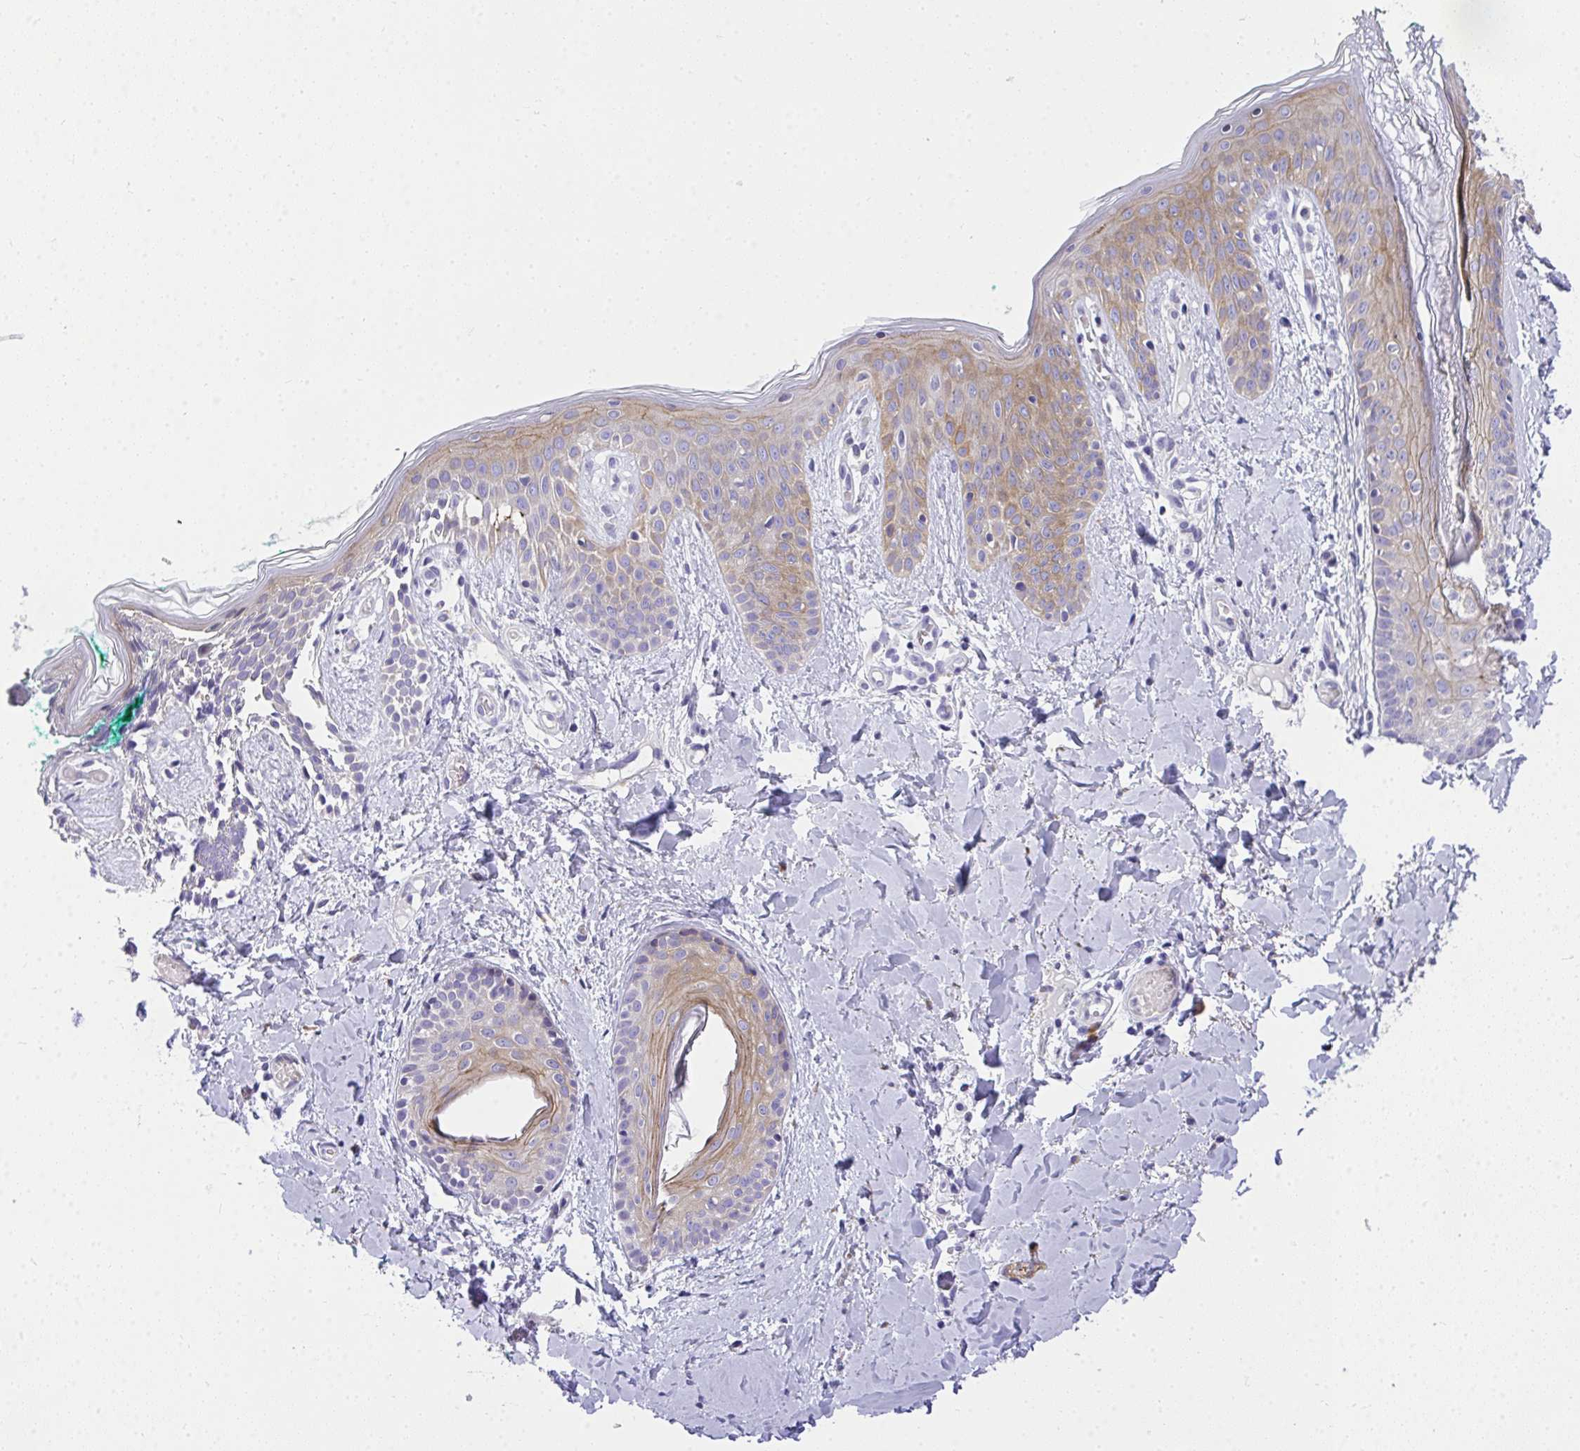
{"staining": {"intensity": "negative", "quantity": "none", "location": "none"}, "tissue": "skin", "cell_type": "Fibroblasts", "image_type": "normal", "snomed": [{"axis": "morphology", "description": "Normal tissue, NOS"}, {"axis": "topography", "description": "Skin"}], "caption": "Immunohistochemistry histopathology image of normal human skin stained for a protein (brown), which shows no staining in fibroblasts. Nuclei are stained in blue.", "gene": "ADRA2C", "patient": {"sex": "male", "age": 16}}